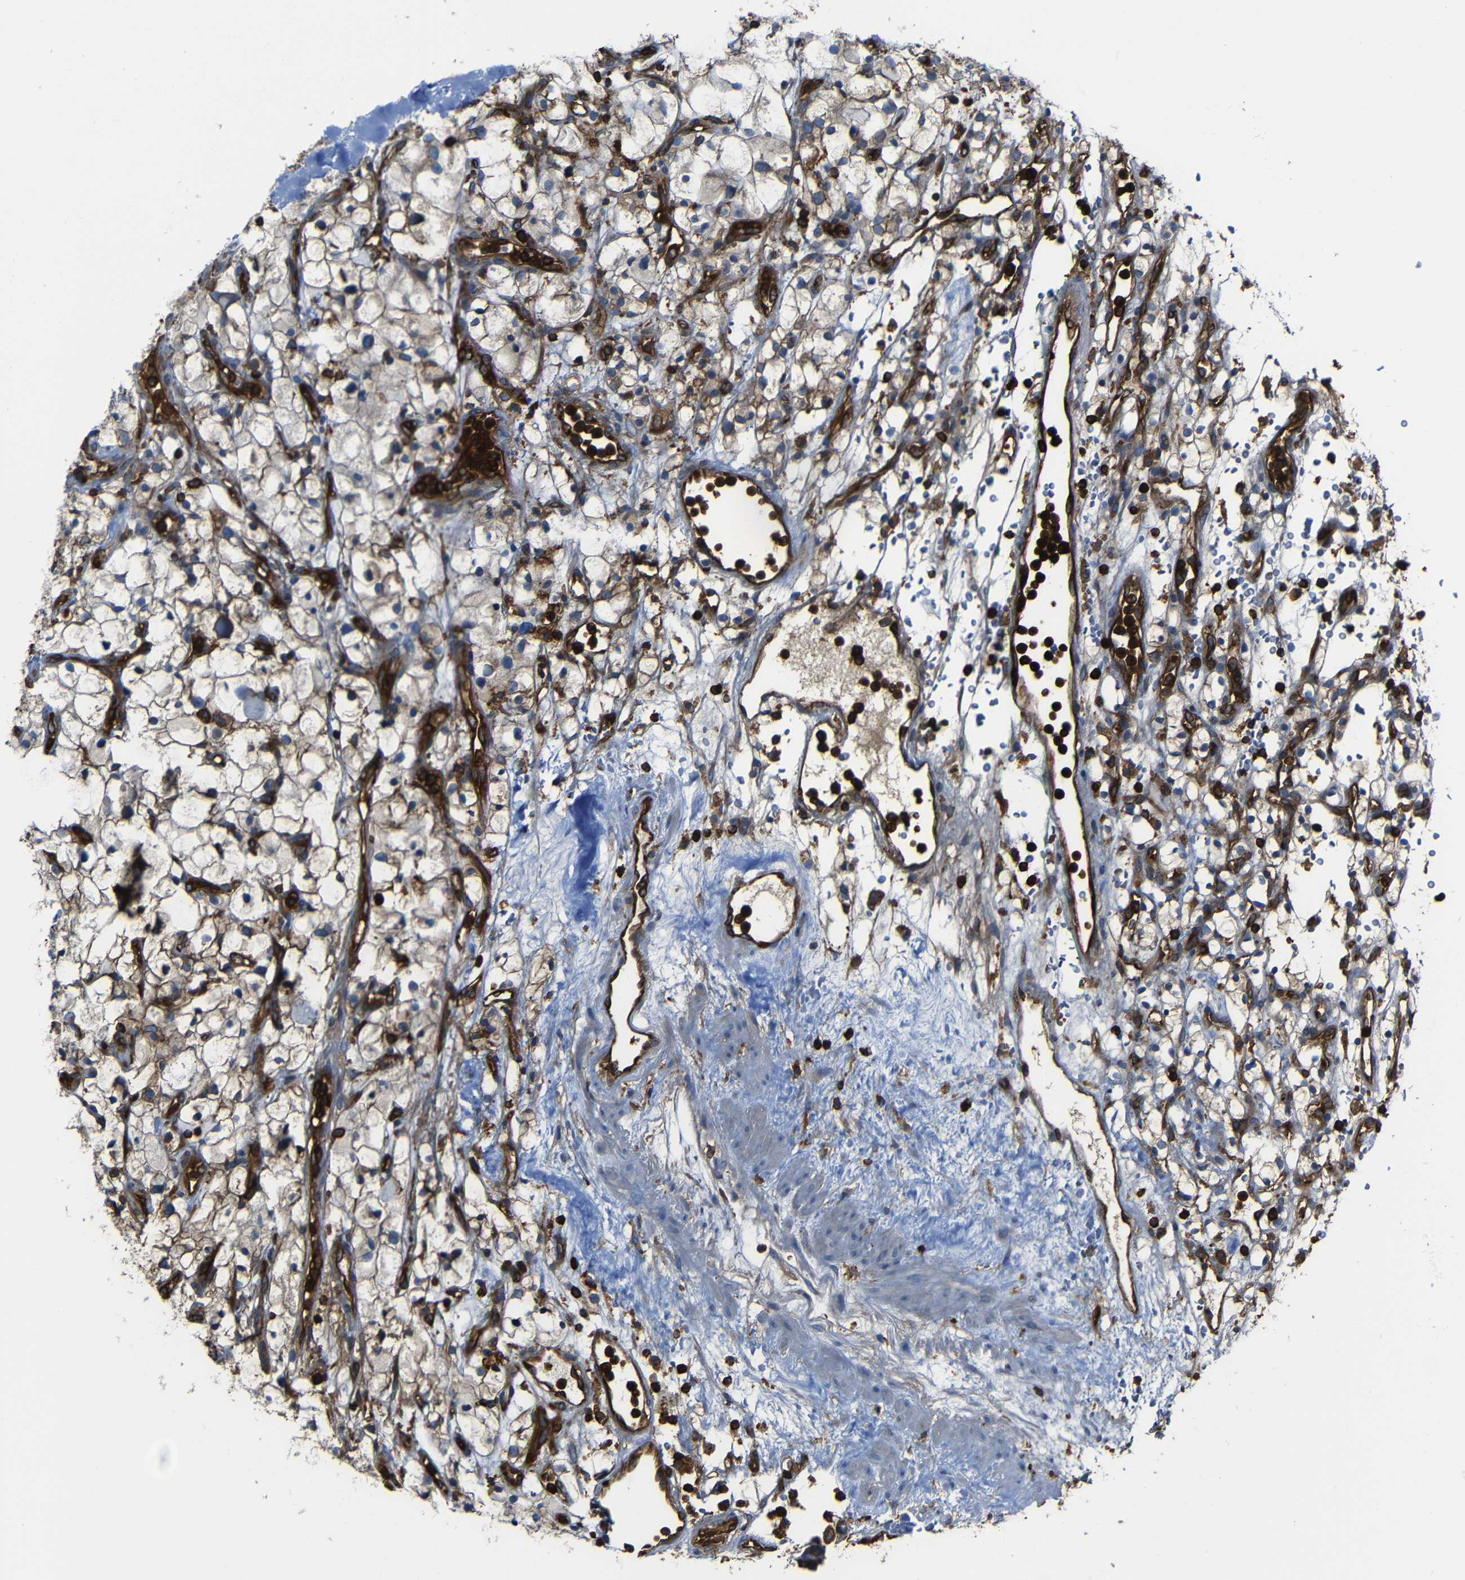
{"staining": {"intensity": "weak", "quantity": ">75%", "location": "cytoplasmic/membranous"}, "tissue": "renal cancer", "cell_type": "Tumor cells", "image_type": "cancer", "snomed": [{"axis": "morphology", "description": "Adenocarcinoma, NOS"}, {"axis": "topography", "description": "Kidney"}], "caption": "Protein expression analysis of adenocarcinoma (renal) exhibits weak cytoplasmic/membranous expression in approximately >75% of tumor cells.", "gene": "ARHGEF1", "patient": {"sex": "female", "age": 60}}